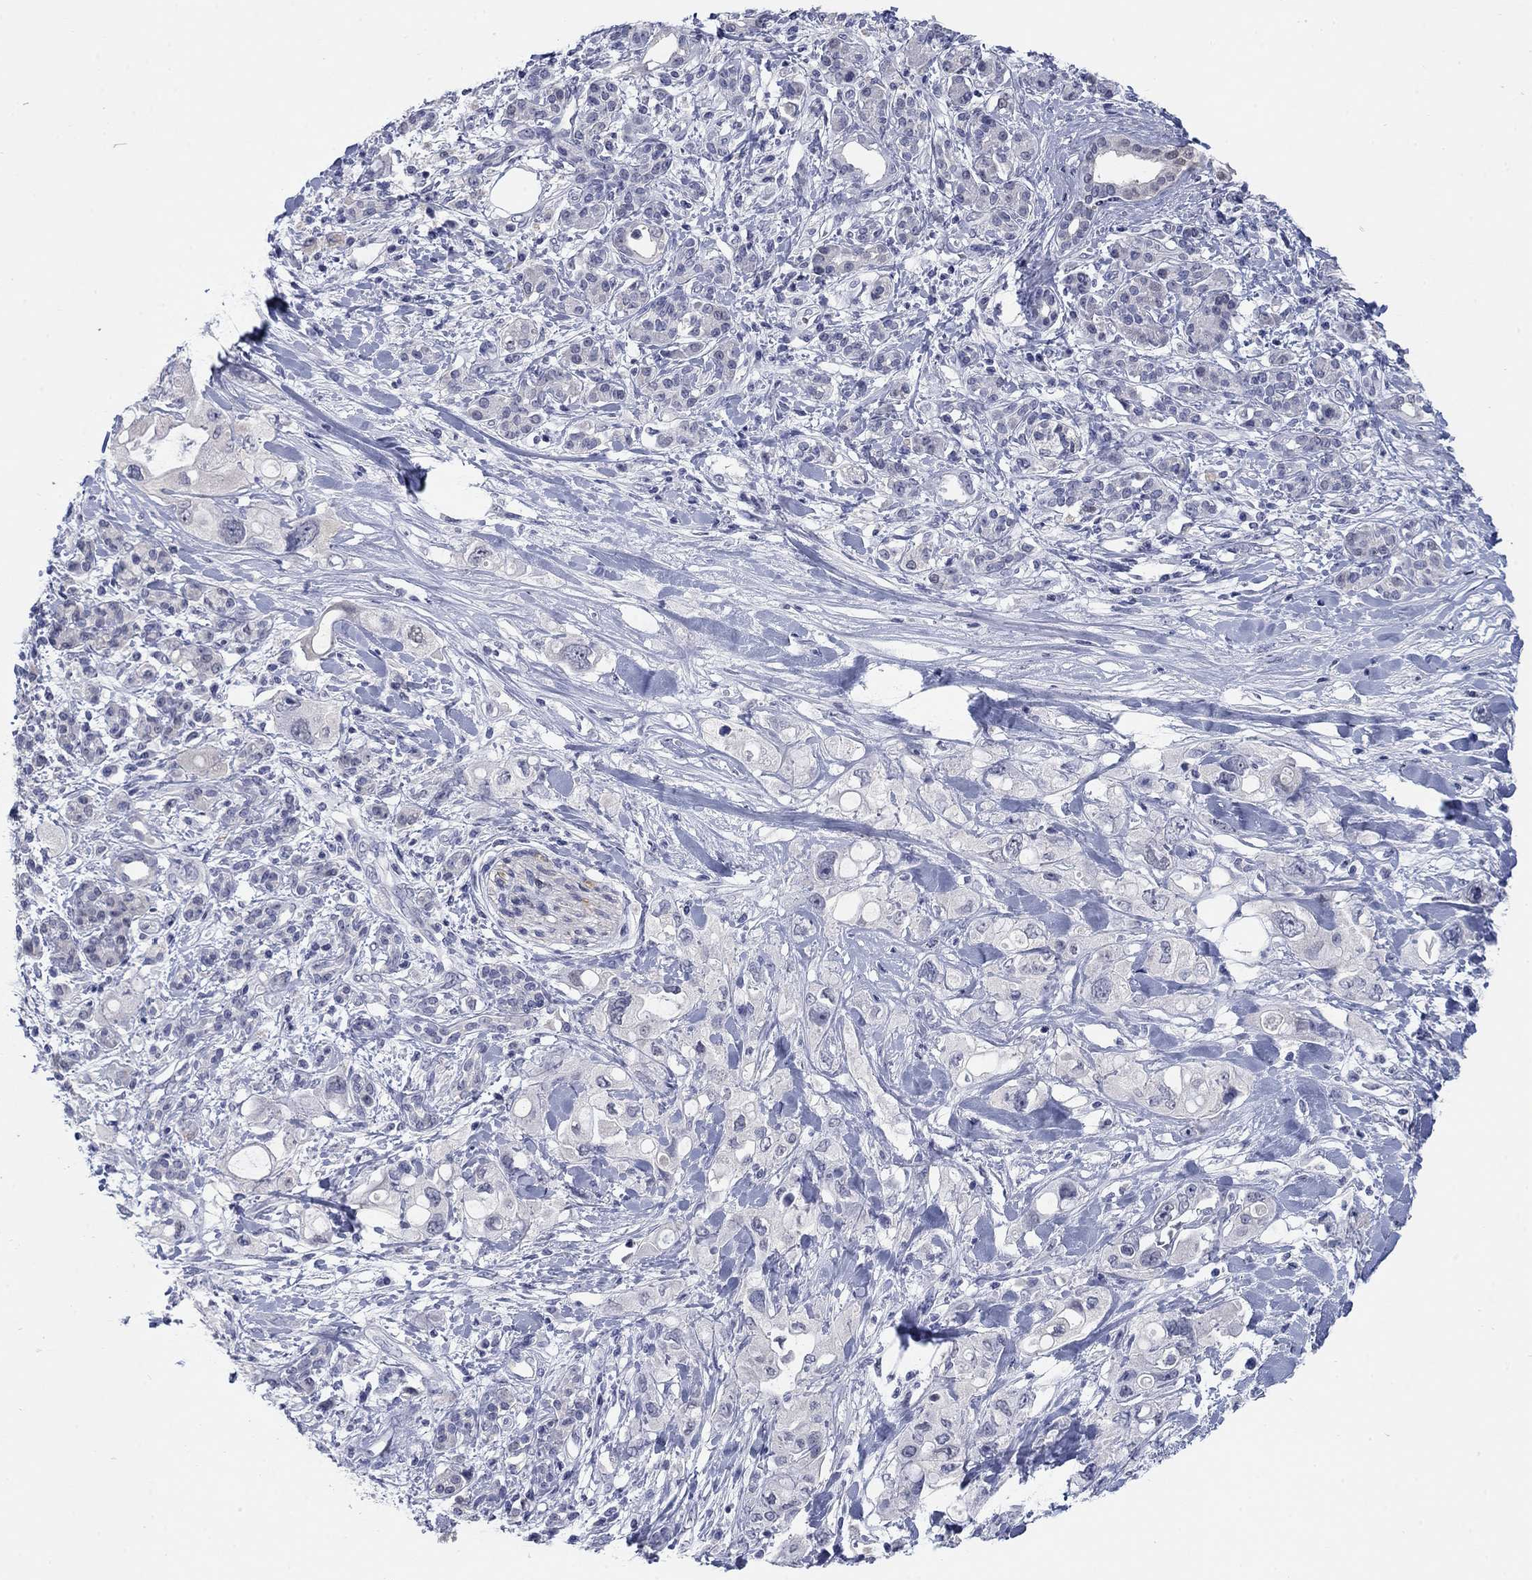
{"staining": {"intensity": "negative", "quantity": "none", "location": "none"}, "tissue": "pancreatic cancer", "cell_type": "Tumor cells", "image_type": "cancer", "snomed": [{"axis": "morphology", "description": "Adenocarcinoma, NOS"}, {"axis": "topography", "description": "Pancreas"}], "caption": "Pancreatic cancer (adenocarcinoma) was stained to show a protein in brown. There is no significant expression in tumor cells.", "gene": "ATP6V1G2", "patient": {"sex": "female", "age": 56}}